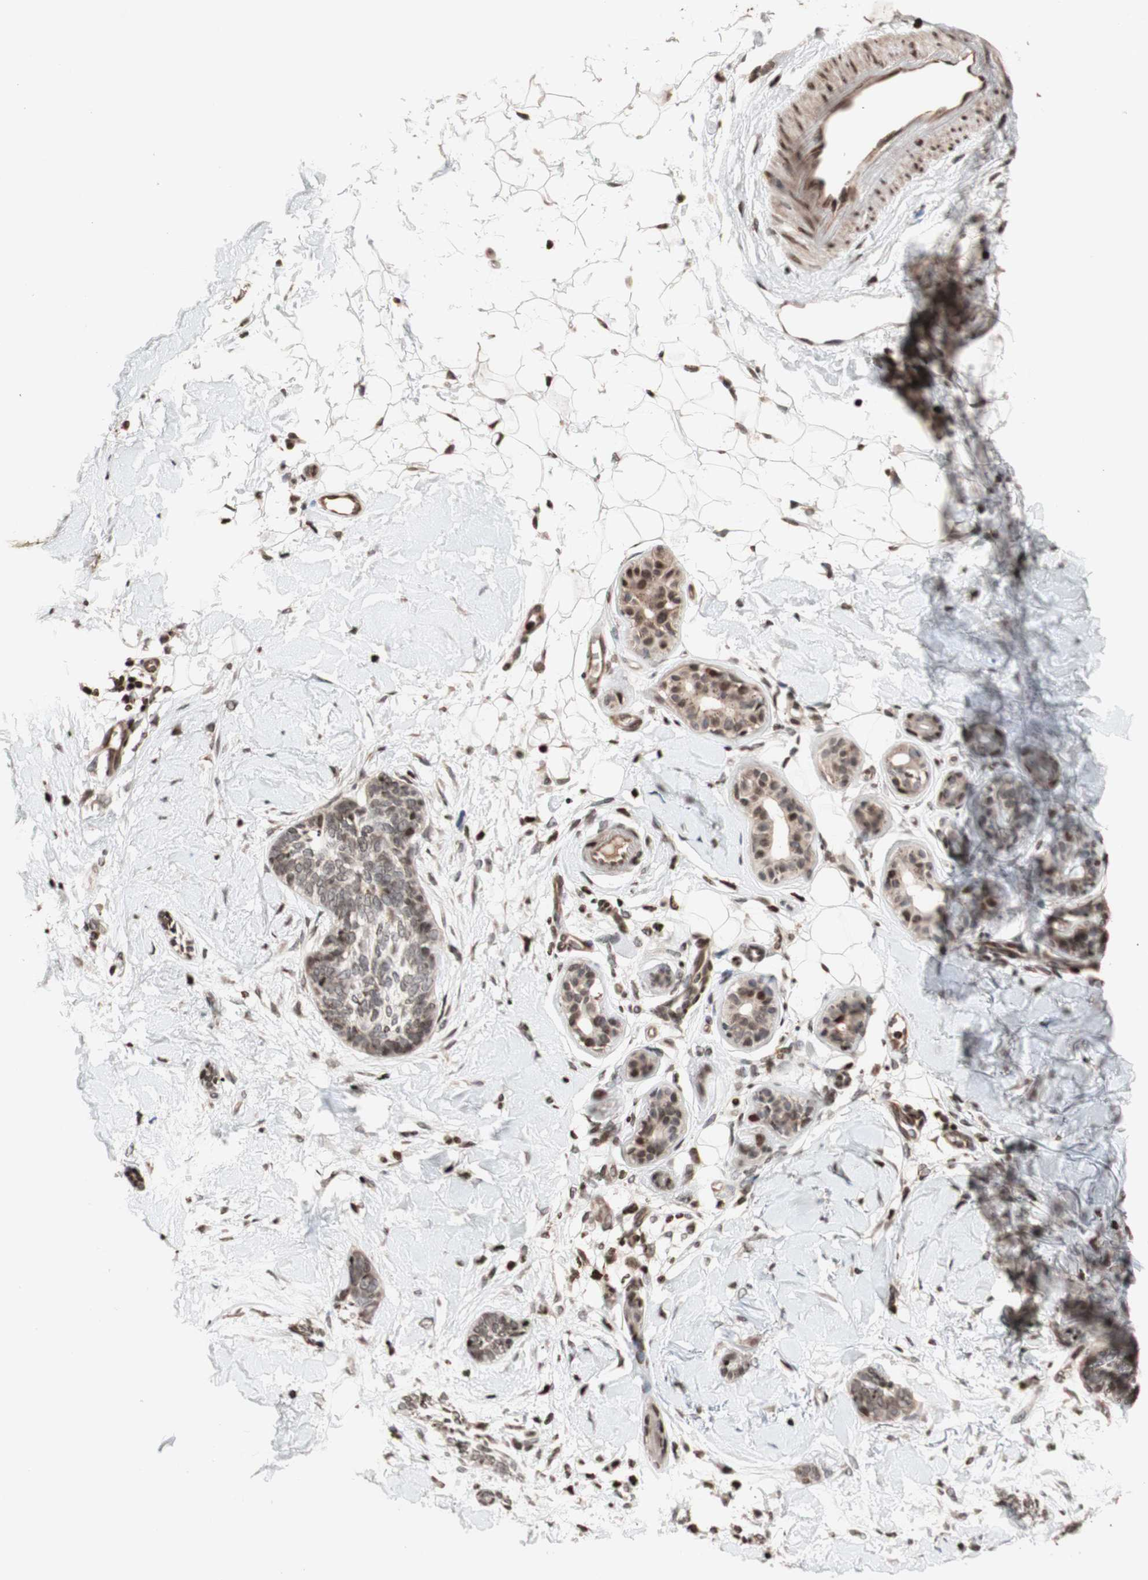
{"staining": {"intensity": "weak", "quantity": "<25%", "location": "nuclear"}, "tissue": "skin cancer", "cell_type": "Tumor cells", "image_type": "cancer", "snomed": [{"axis": "morphology", "description": "Basal cell carcinoma"}, {"axis": "topography", "description": "Skin"}], "caption": "Immunohistochemical staining of skin cancer shows no significant positivity in tumor cells.", "gene": "POLA1", "patient": {"sex": "female", "age": 58}}